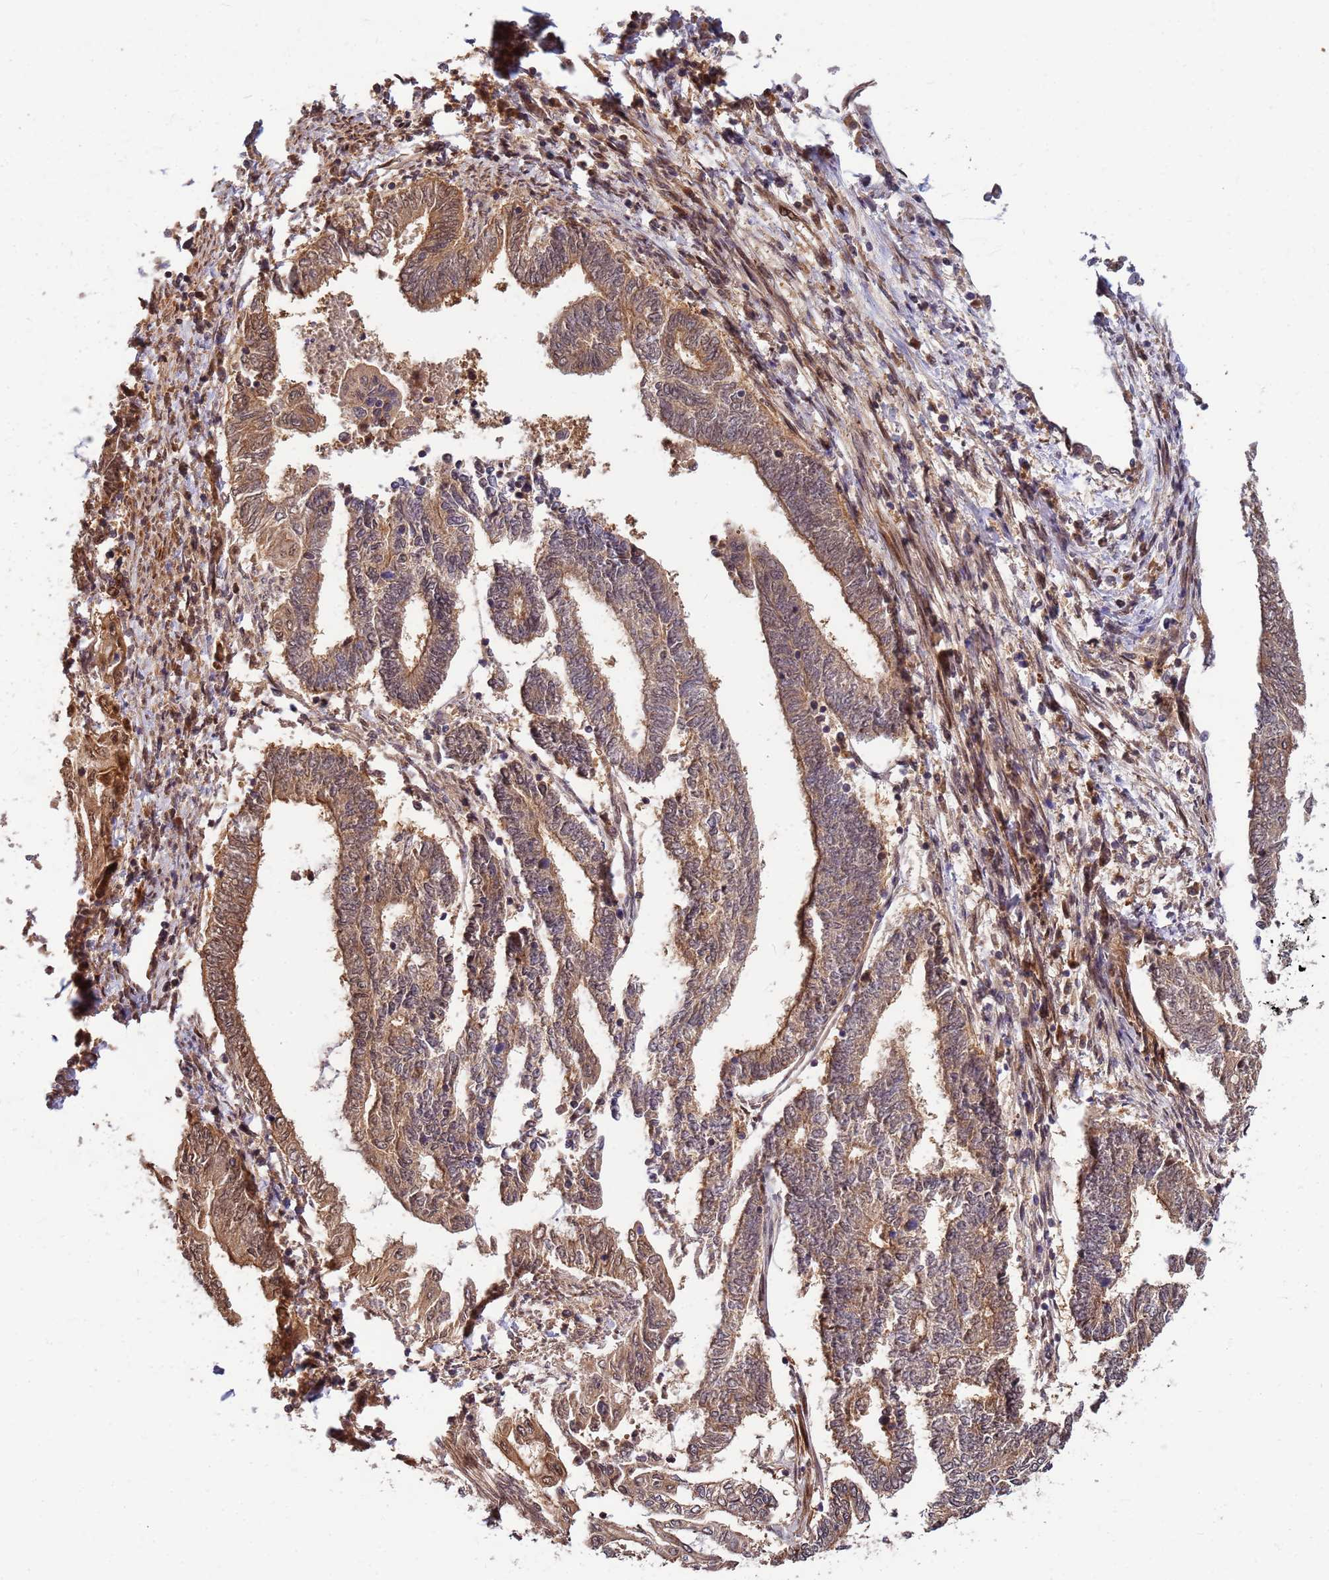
{"staining": {"intensity": "moderate", "quantity": ">75%", "location": "cytoplasmic/membranous"}, "tissue": "endometrial cancer", "cell_type": "Tumor cells", "image_type": "cancer", "snomed": [{"axis": "morphology", "description": "Adenocarcinoma, NOS"}, {"axis": "topography", "description": "Uterus"}, {"axis": "topography", "description": "Endometrium"}], "caption": "Adenocarcinoma (endometrial) stained with immunohistochemistry displays moderate cytoplasmic/membranous expression in approximately >75% of tumor cells.", "gene": "DUS4L", "patient": {"sex": "female", "age": 70}}